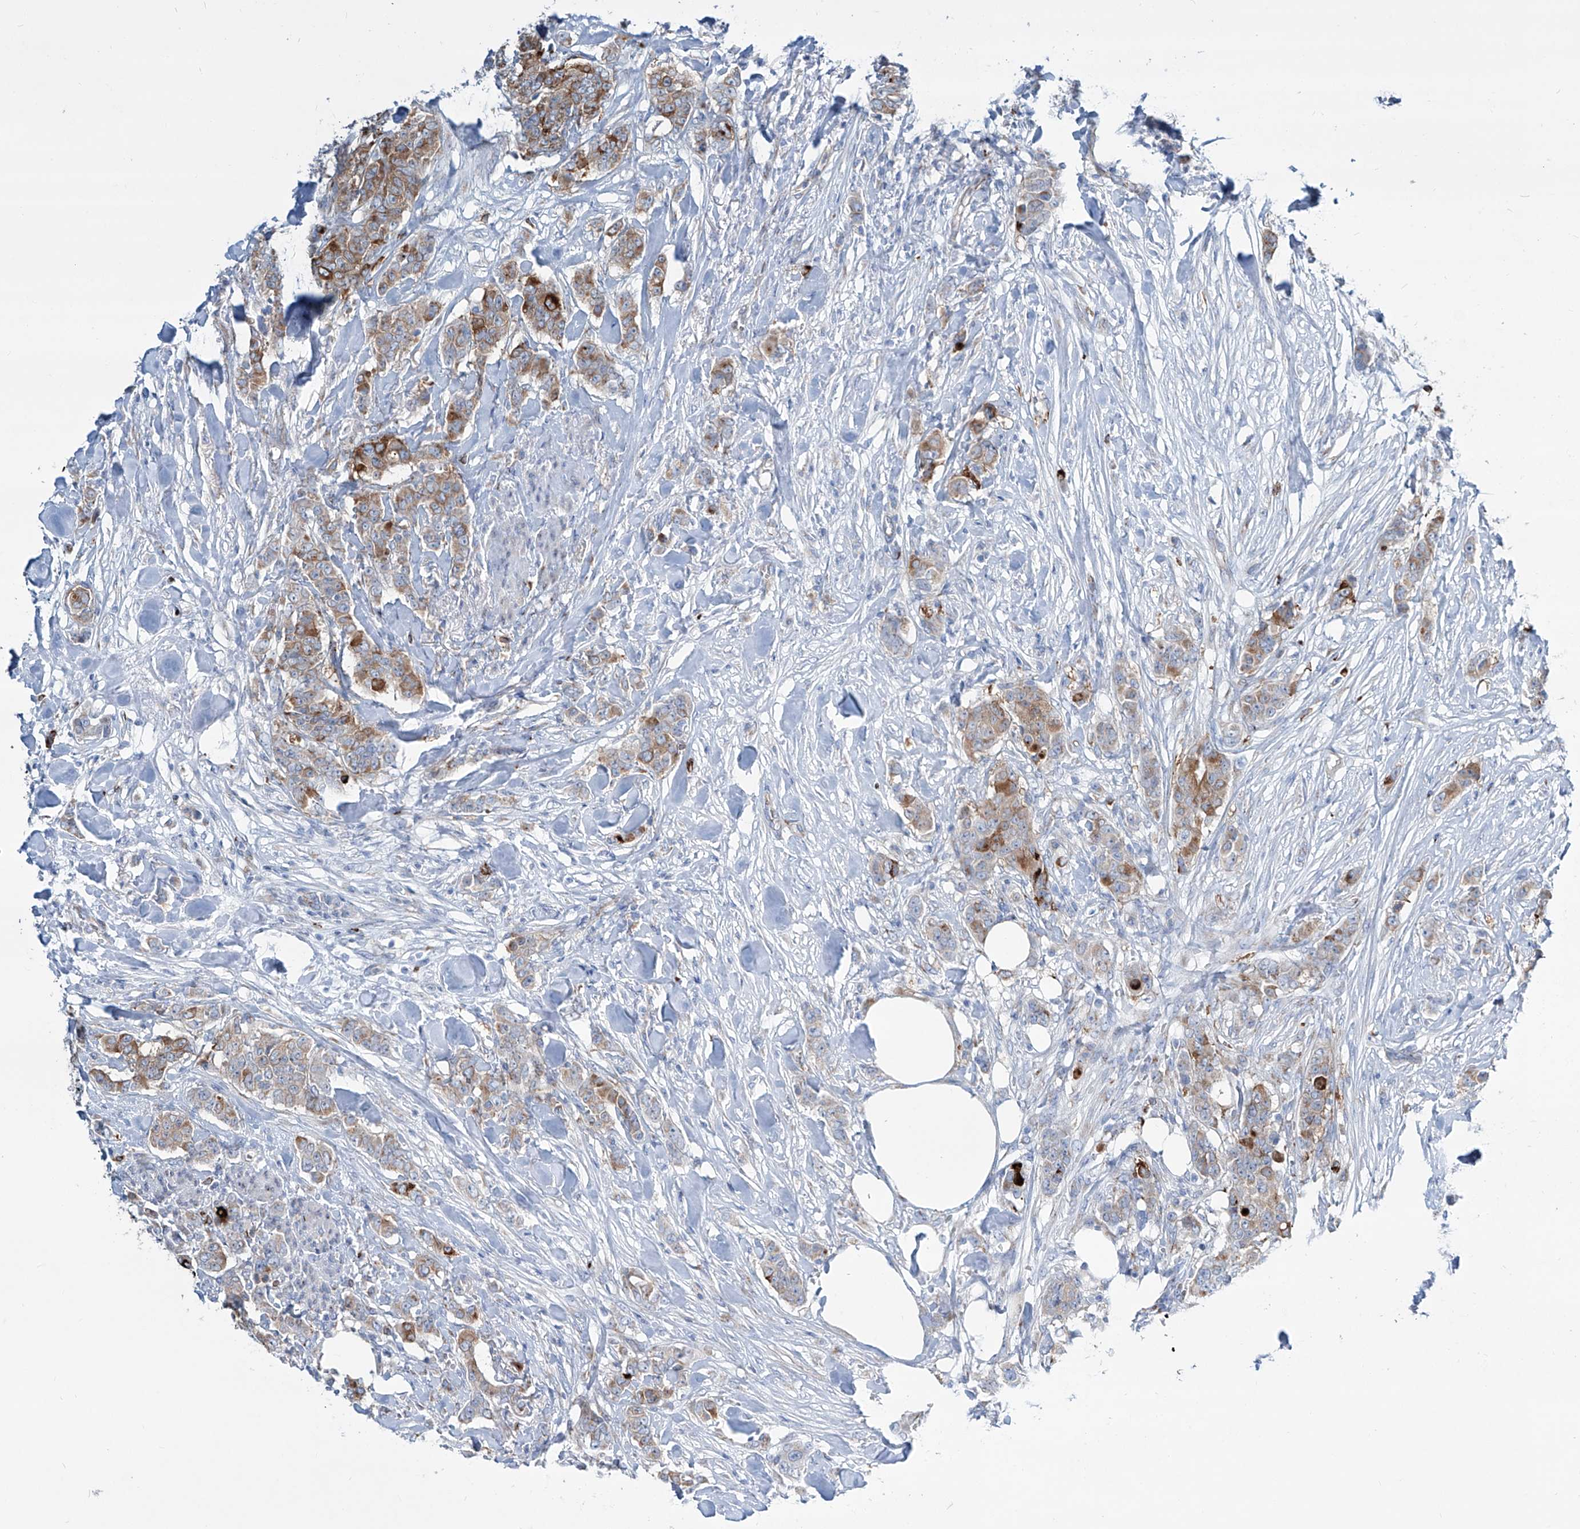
{"staining": {"intensity": "strong", "quantity": "<25%", "location": "cytoplasmic/membranous"}, "tissue": "breast cancer", "cell_type": "Tumor cells", "image_type": "cancer", "snomed": [{"axis": "morphology", "description": "Duct carcinoma"}, {"axis": "topography", "description": "Breast"}], "caption": "Human breast cancer (infiltrating ductal carcinoma) stained with a brown dye displays strong cytoplasmic/membranous positive positivity in about <25% of tumor cells.", "gene": "CDH5", "patient": {"sex": "female", "age": 40}}